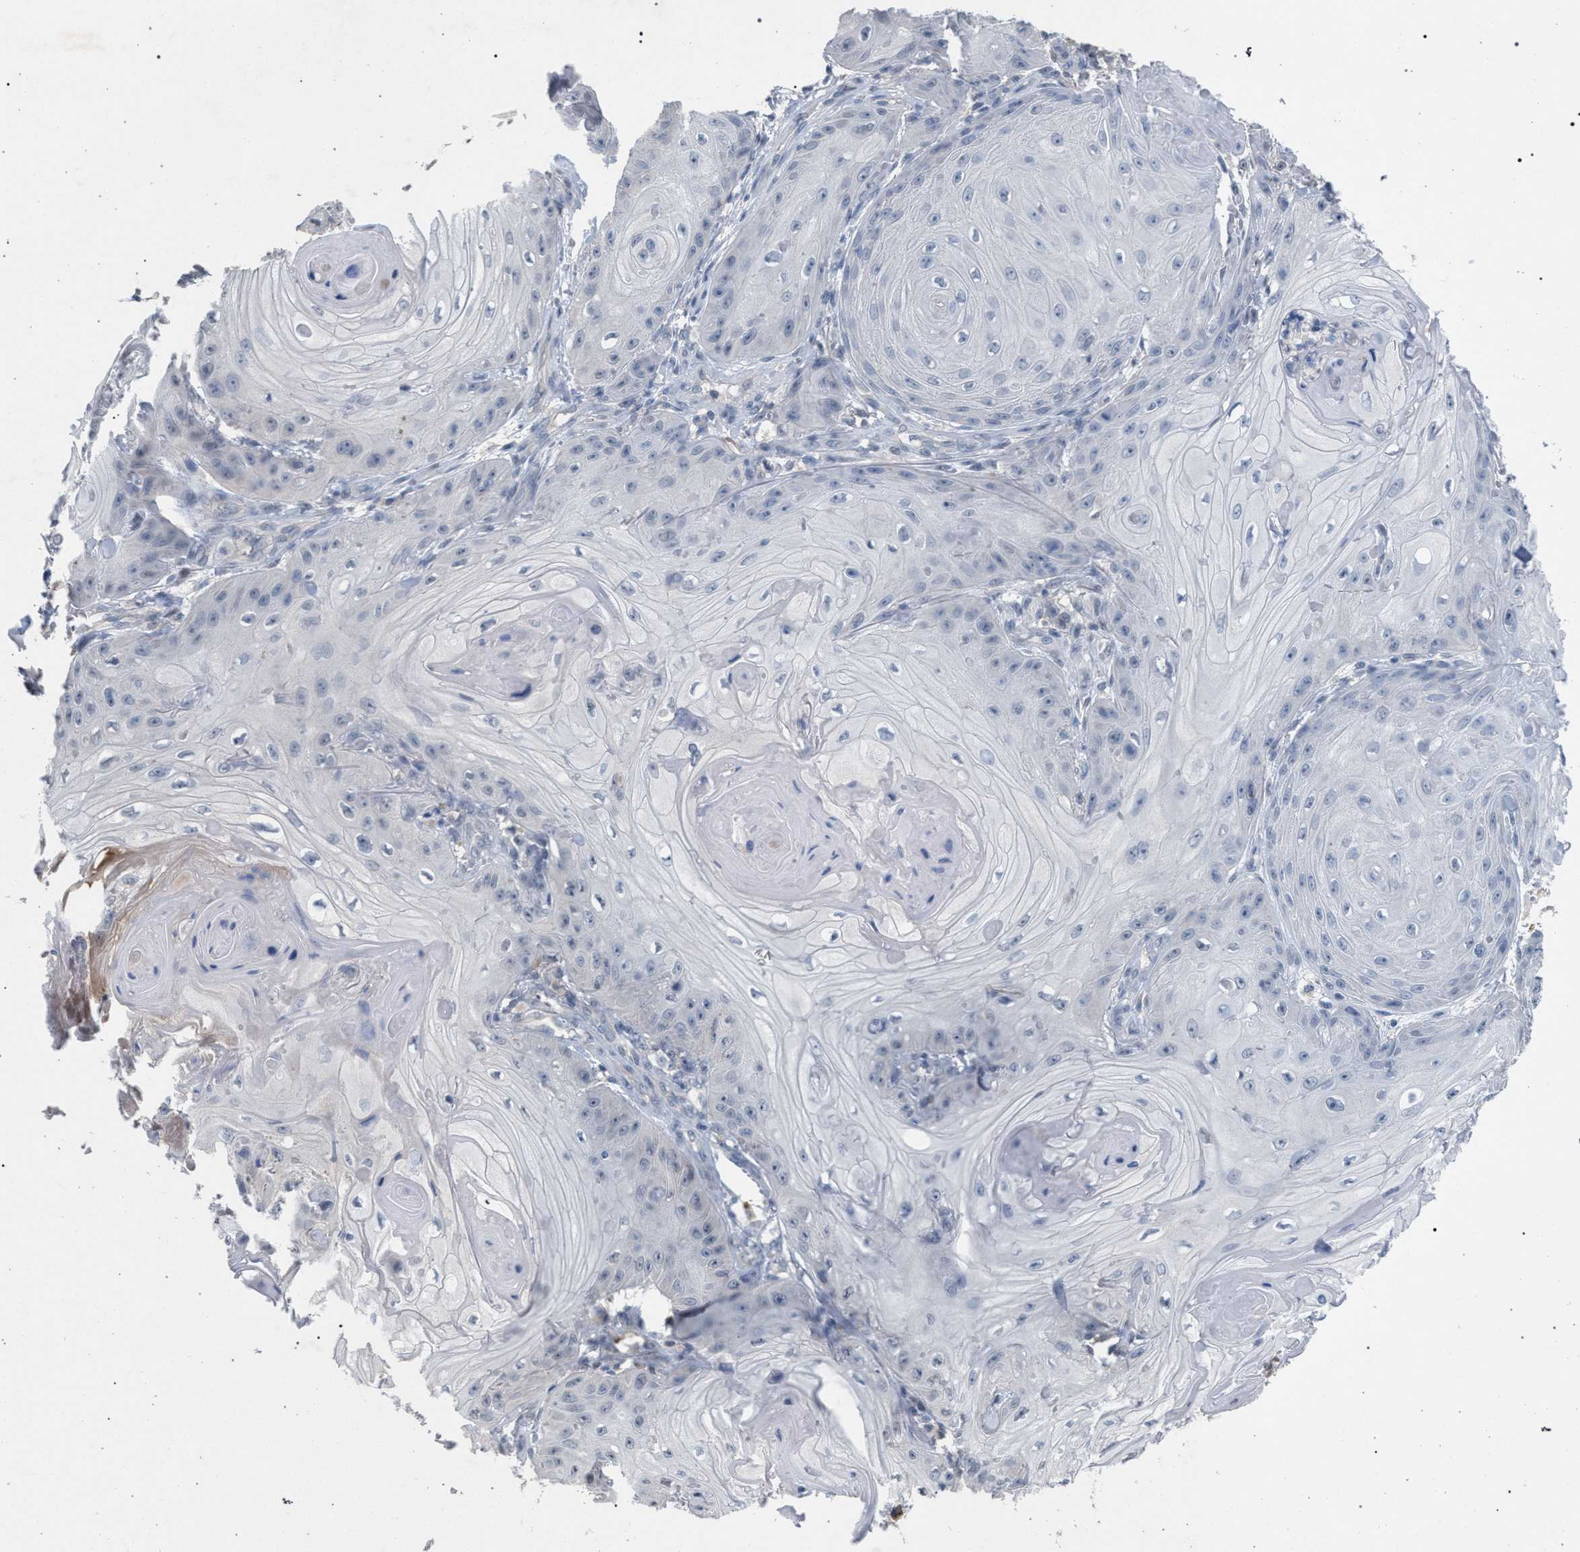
{"staining": {"intensity": "negative", "quantity": "none", "location": "none"}, "tissue": "skin cancer", "cell_type": "Tumor cells", "image_type": "cancer", "snomed": [{"axis": "morphology", "description": "Squamous cell carcinoma, NOS"}, {"axis": "topography", "description": "Skin"}], "caption": "IHC micrograph of skin squamous cell carcinoma stained for a protein (brown), which shows no staining in tumor cells.", "gene": "TECPR1", "patient": {"sex": "male", "age": 74}}